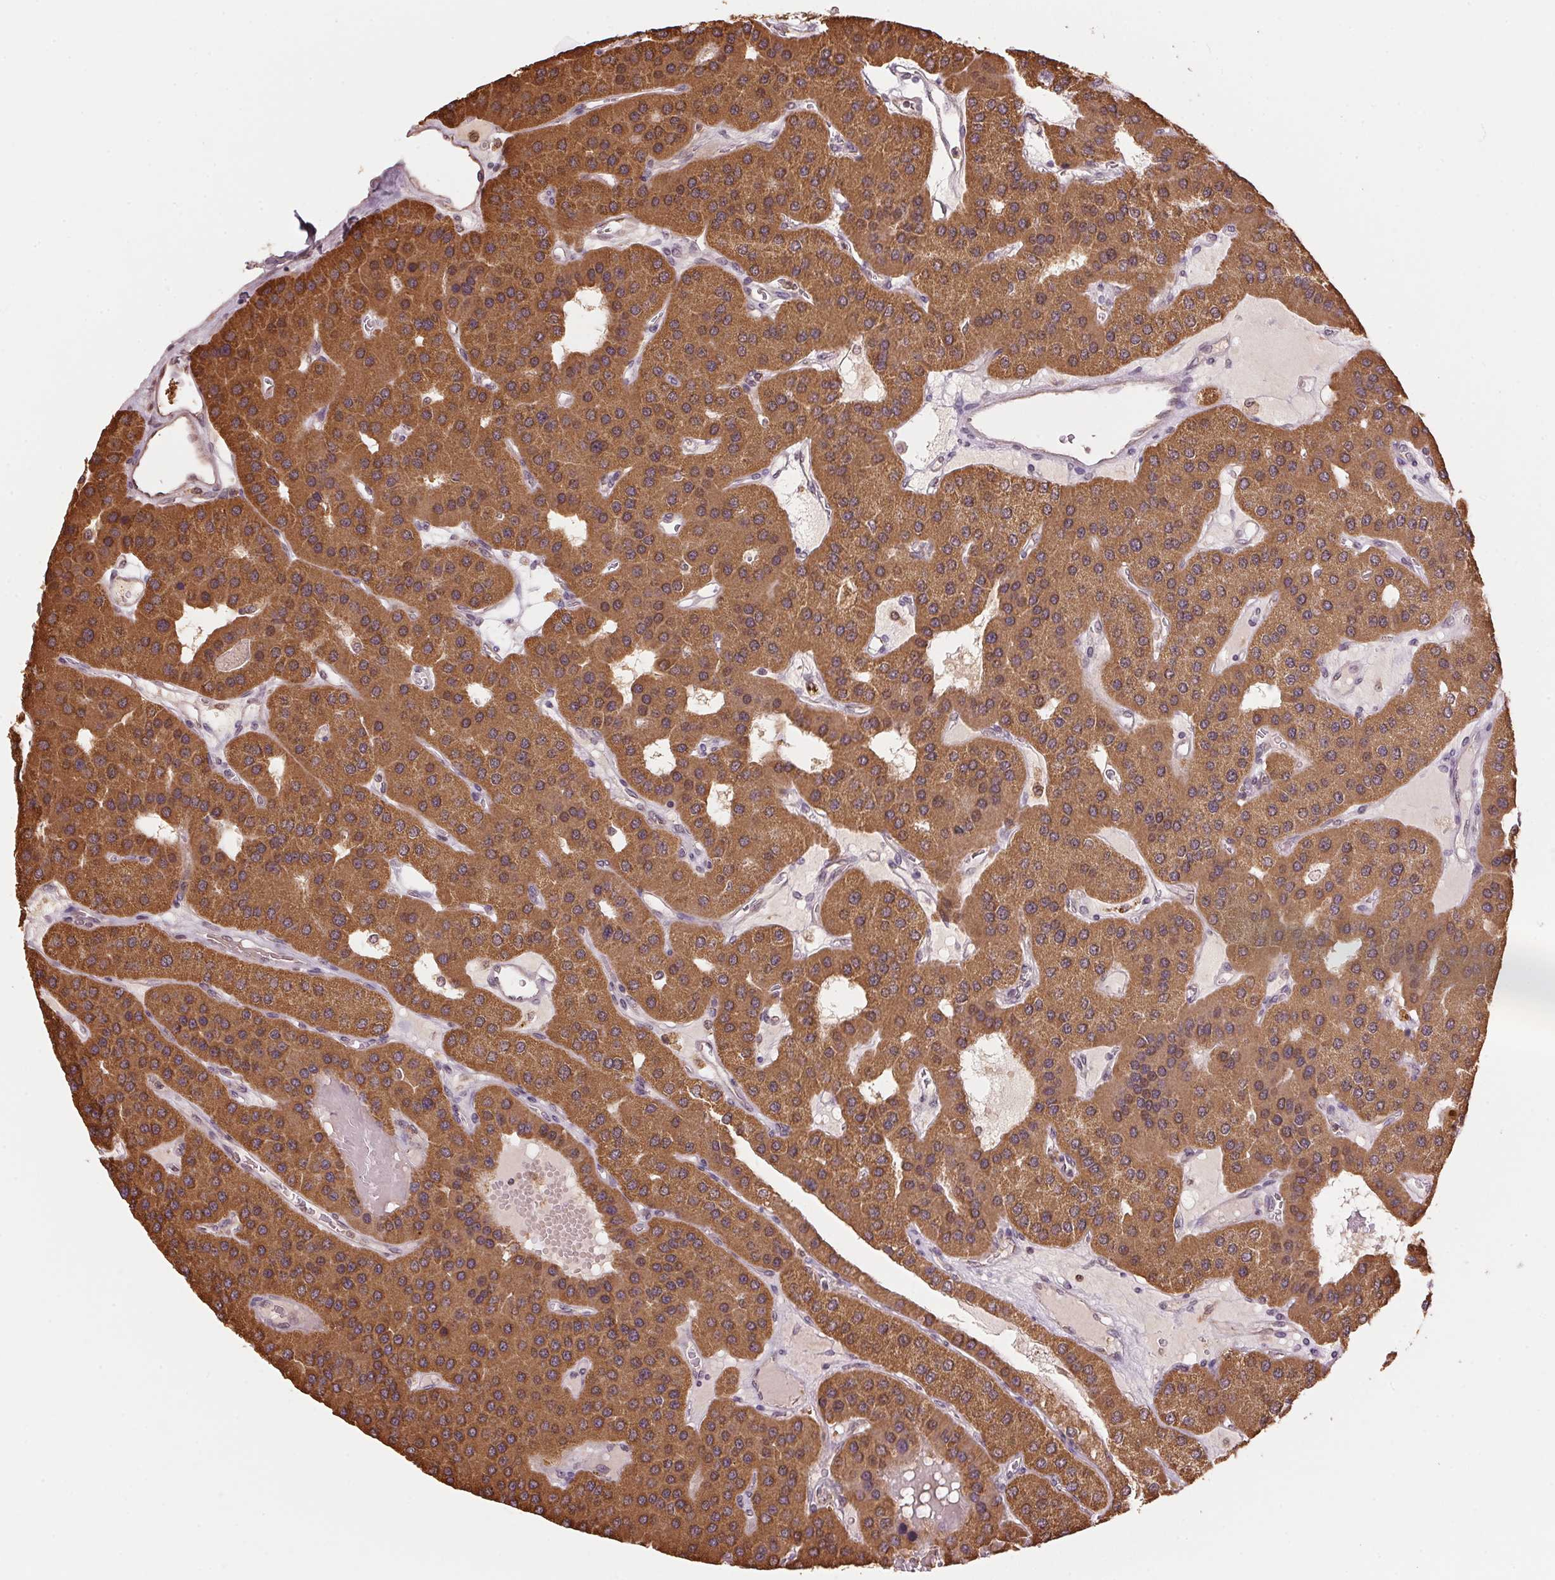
{"staining": {"intensity": "strong", "quantity": ">75%", "location": "cytoplasmic/membranous"}, "tissue": "parathyroid gland", "cell_type": "Glandular cells", "image_type": "normal", "snomed": [{"axis": "morphology", "description": "Normal tissue, NOS"}, {"axis": "morphology", "description": "Adenoma, NOS"}, {"axis": "topography", "description": "Parathyroid gland"}], "caption": "Protein staining of benign parathyroid gland exhibits strong cytoplasmic/membranous positivity in approximately >75% of glandular cells. The staining is performed using DAB (3,3'-diaminobenzidine) brown chromogen to label protein expression. The nuclei are counter-stained blue using hematoxylin.", "gene": "ARHGAP6", "patient": {"sex": "female", "age": 86}}